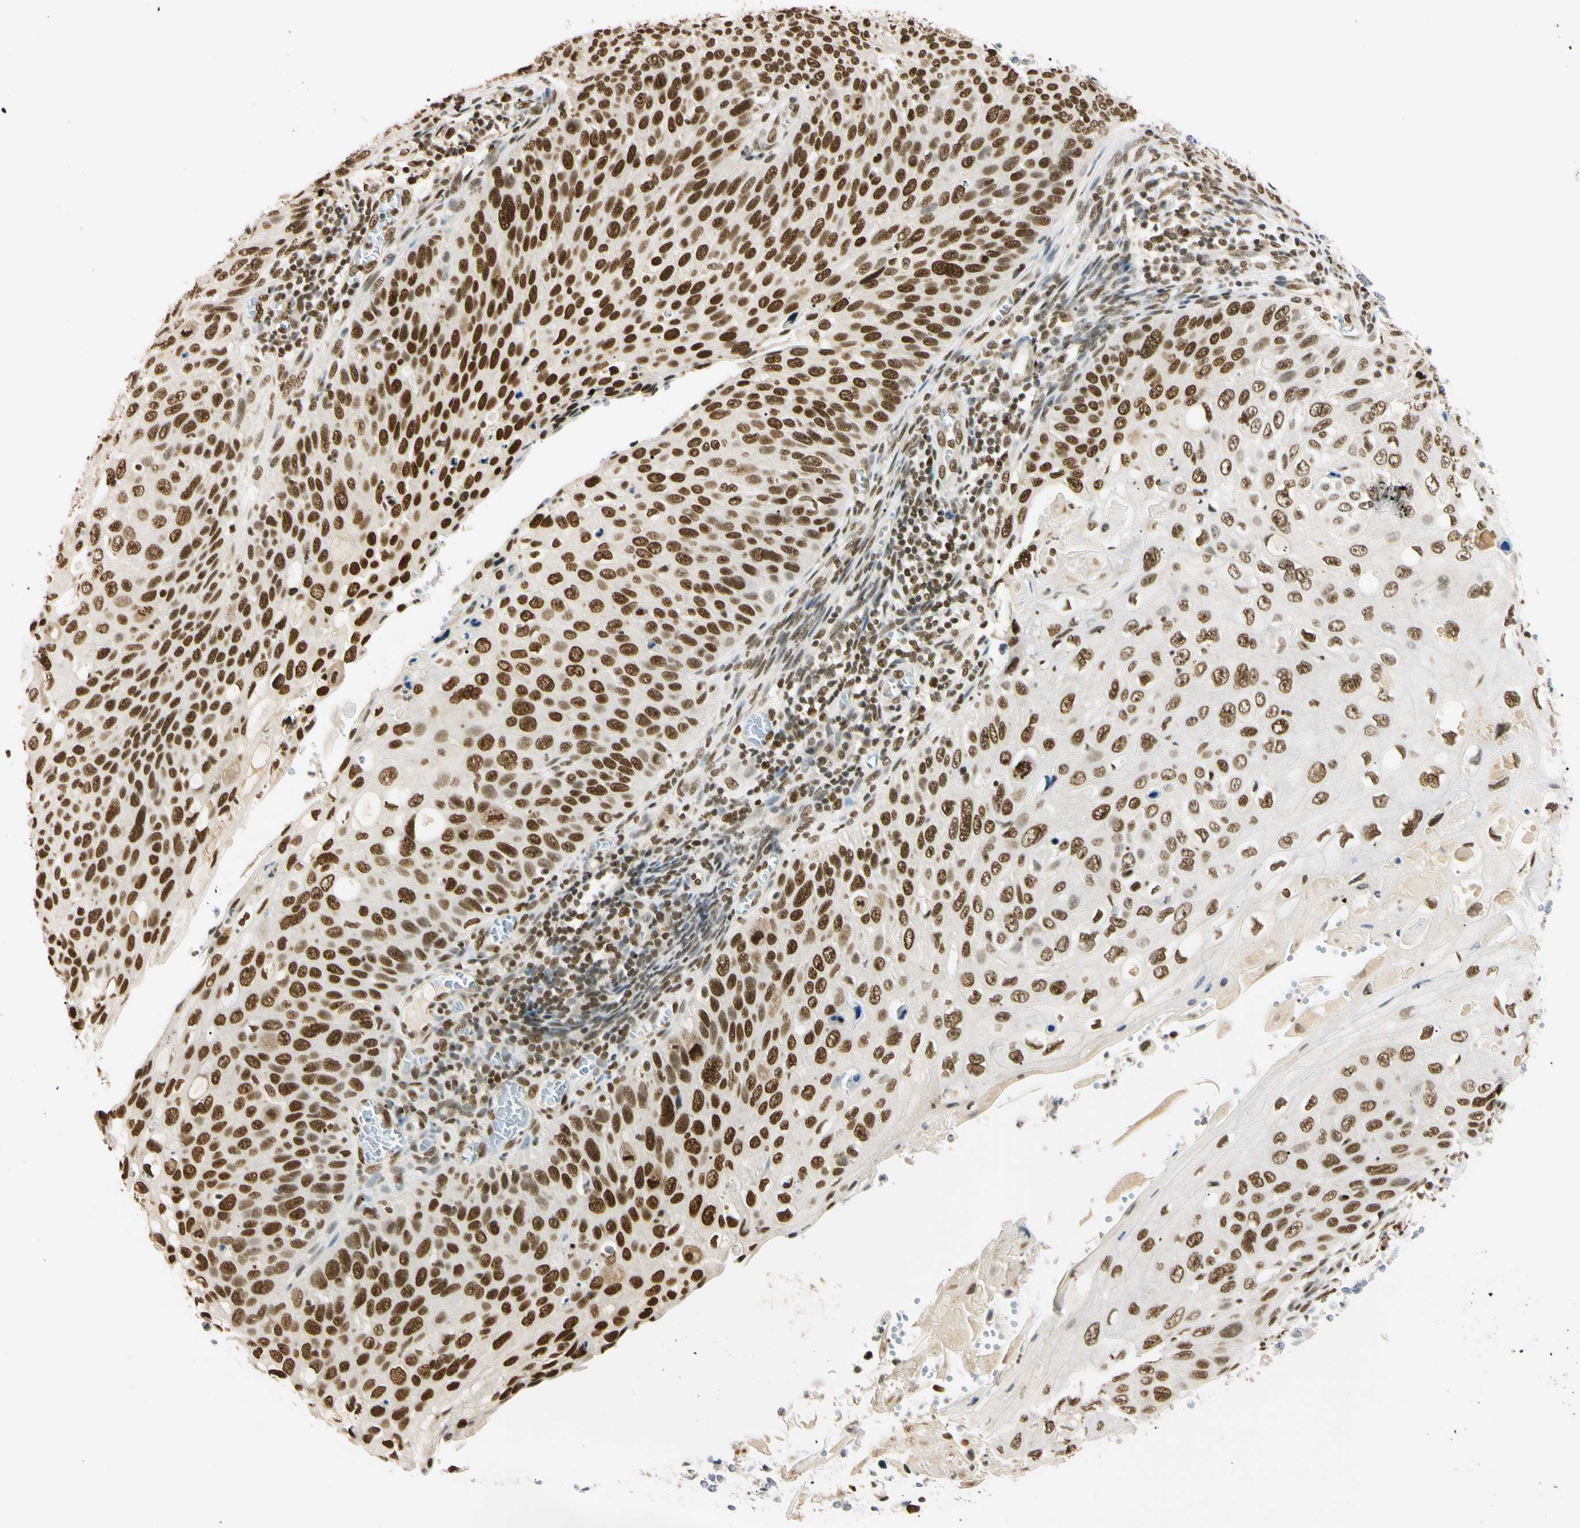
{"staining": {"intensity": "strong", "quantity": ">75%", "location": "nuclear"}, "tissue": "cervical cancer", "cell_type": "Tumor cells", "image_type": "cancer", "snomed": [{"axis": "morphology", "description": "Squamous cell carcinoma, NOS"}, {"axis": "topography", "description": "Cervix"}], "caption": "Cervical cancer (squamous cell carcinoma) was stained to show a protein in brown. There is high levels of strong nuclear staining in about >75% of tumor cells. (DAB = brown stain, brightfield microscopy at high magnification).", "gene": "SMARCA5", "patient": {"sex": "female", "age": 70}}